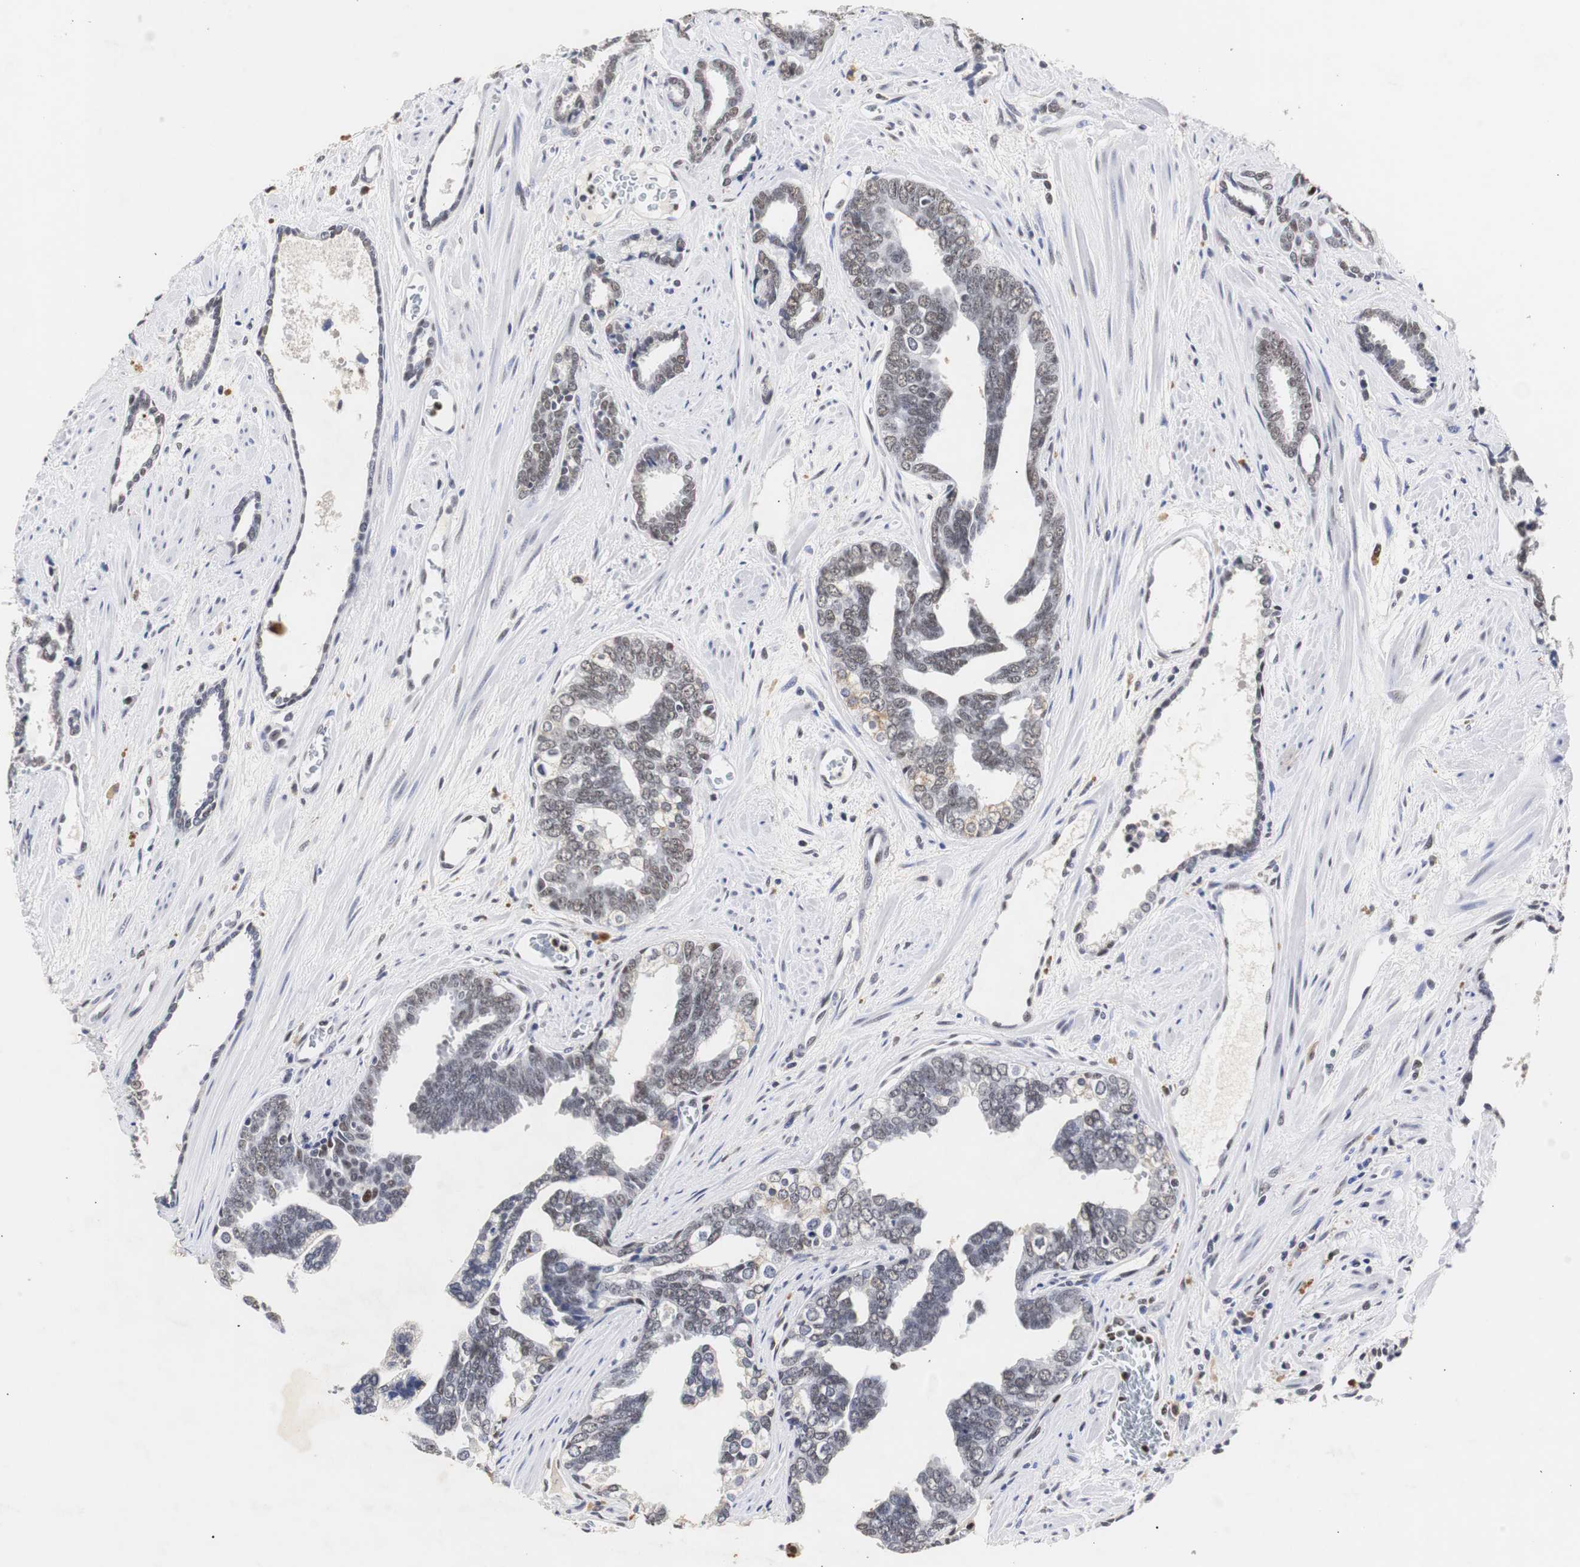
{"staining": {"intensity": "weak", "quantity": "<25%", "location": "nuclear"}, "tissue": "prostate cancer", "cell_type": "Tumor cells", "image_type": "cancer", "snomed": [{"axis": "morphology", "description": "Adenocarcinoma, High grade"}, {"axis": "topography", "description": "Prostate"}], "caption": "IHC micrograph of neoplastic tissue: prostate cancer stained with DAB (3,3'-diaminobenzidine) shows no significant protein staining in tumor cells. The staining was performed using DAB to visualize the protein expression in brown, while the nuclei were stained in blue with hematoxylin (Magnification: 20x).", "gene": "ZFC3H1", "patient": {"sex": "male", "age": 67}}